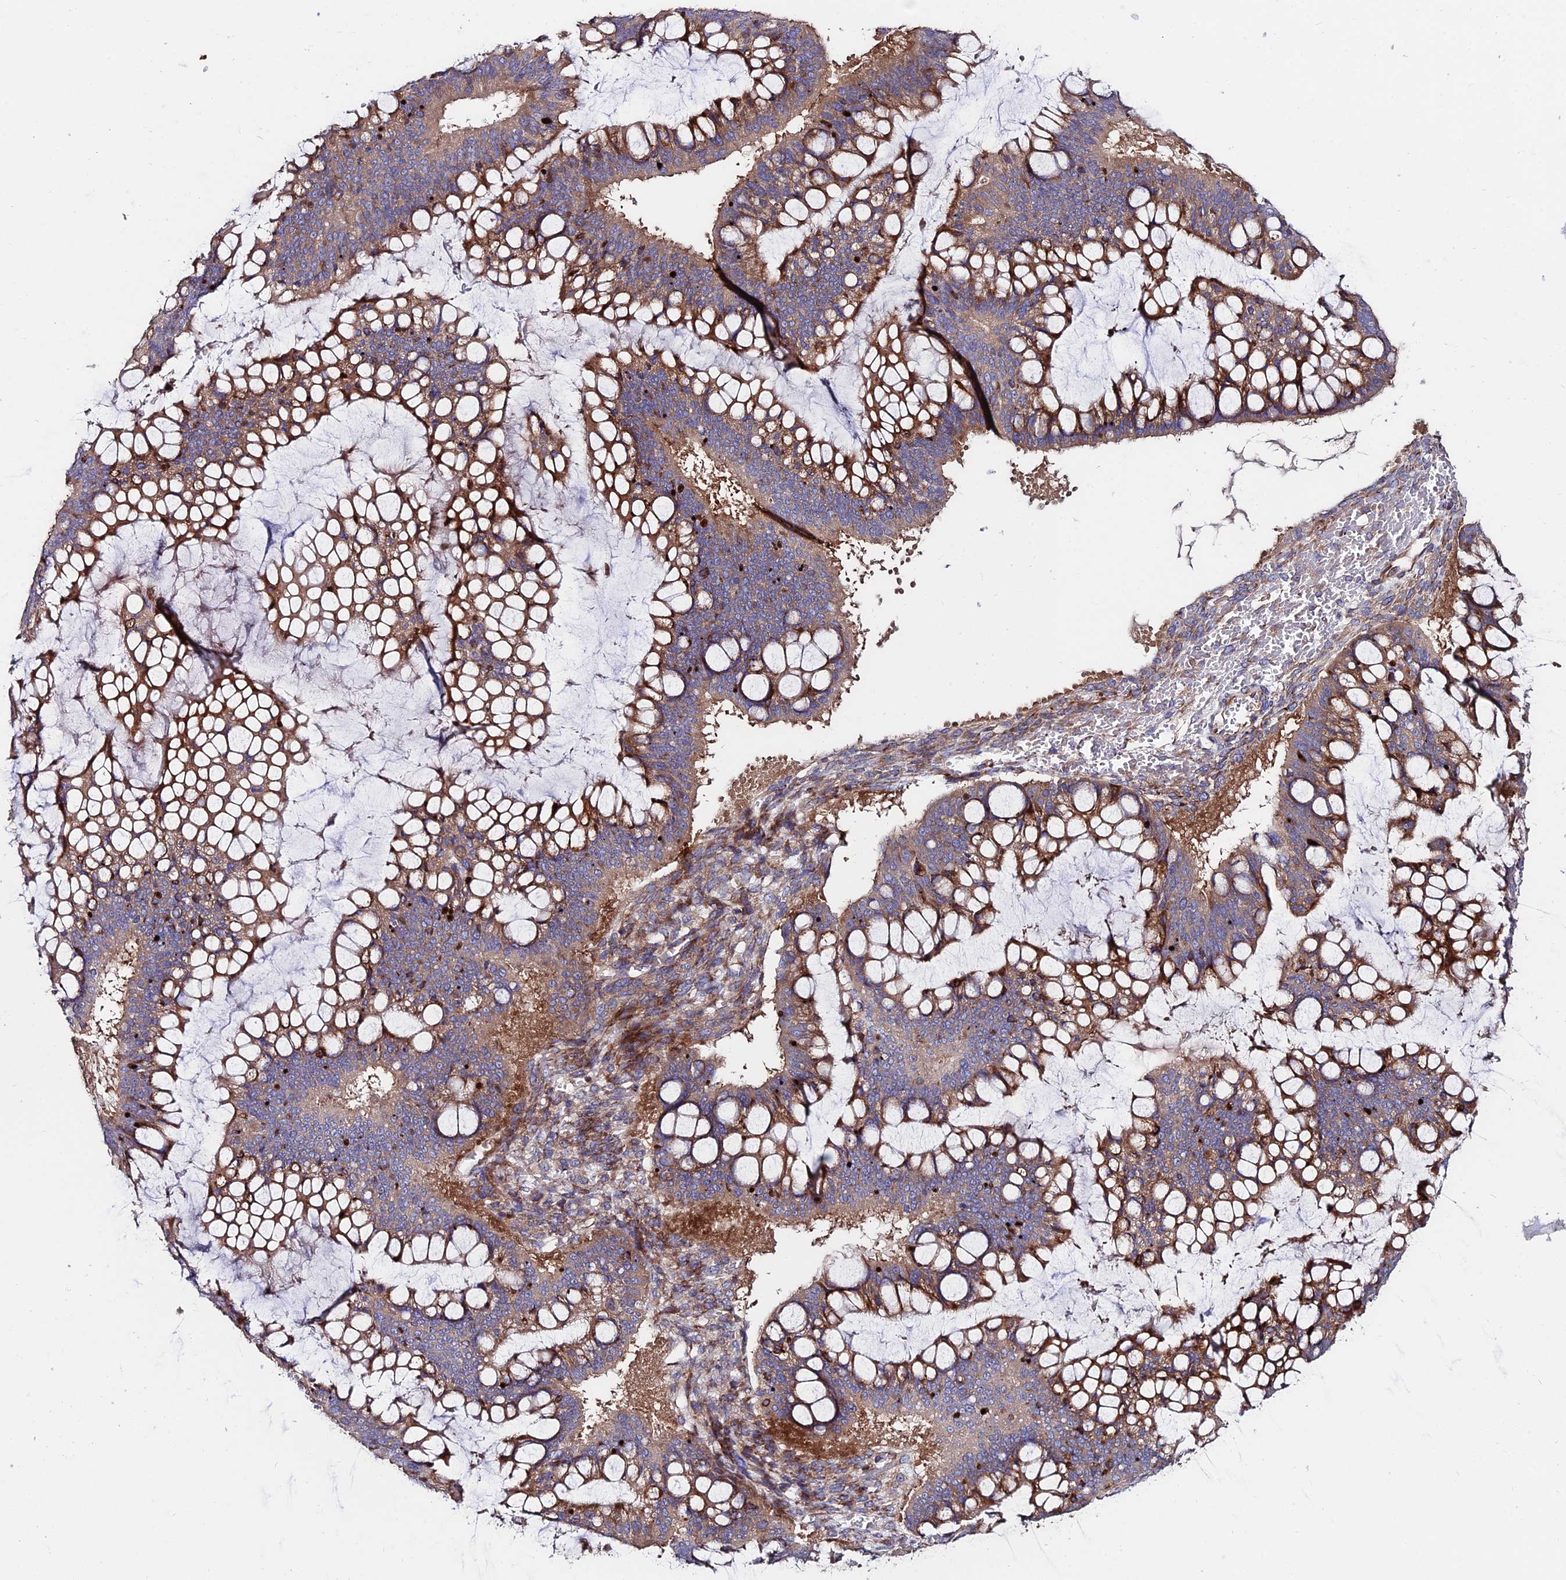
{"staining": {"intensity": "moderate", "quantity": ">75%", "location": "cytoplasmic/membranous"}, "tissue": "ovarian cancer", "cell_type": "Tumor cells", "image_type": "cancer", "snomed": [{"axis": "morphology", "description": "Cystadenocarcinoma, mucinous, NOS"}, {"axis": "topography", "description": "Ovary"}], "caption": "This image displays immunohistochemistry (IHC) staining of ovarian cancer (mucinous cystadenocarcinoma), with medium moderate cytoplasmic/membranous expression in approximately >75% of tumor cells.", "gene": "EIF3K", "patient": {"sex": "female", "age": 73}}